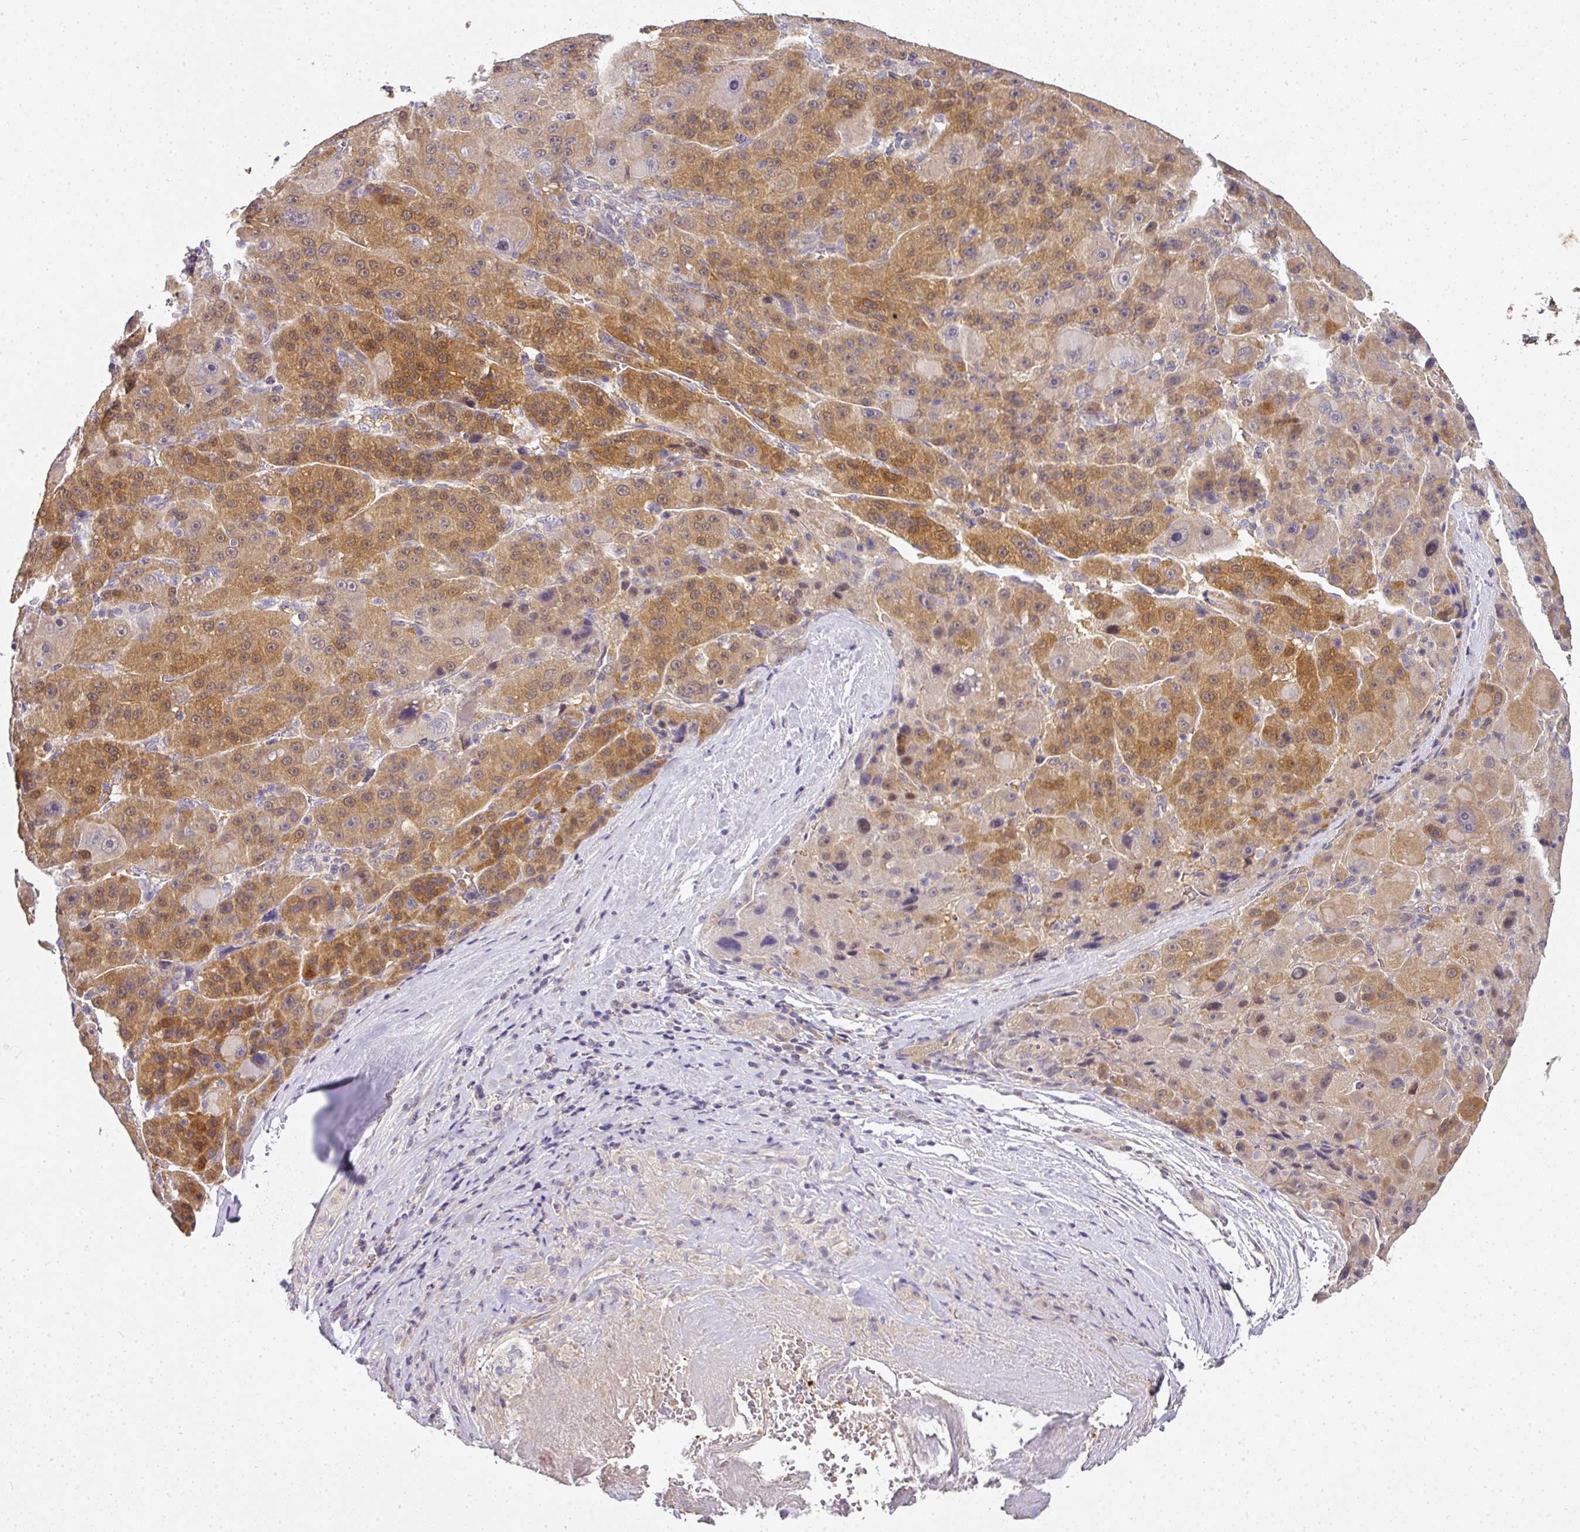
{"staining": {"intensity": "moderate", "quantity": ">75%", "location": "cytoplasmic/membranous,nuclear"}, "tissue": "liver cancer", "cell_type": "Tumor cells", "image_type": "cancer", "snomed": [{"axis": "morphology", "description": "Carcinoma, Hepatocellular, NOS"}, {"axis": "topography", "description": "Liver"}], "caption": "Immunohistochemistry histopathology image of human hepatocellular carcinoma (liver) stained for a protein (brown), which demonstrates medium levels of moderate cytoplasmic/membranous and nuclear expression in about >75% of tumor cells.", "gene": "ADH5", "patient": {"sex": "male", "age": 76}}